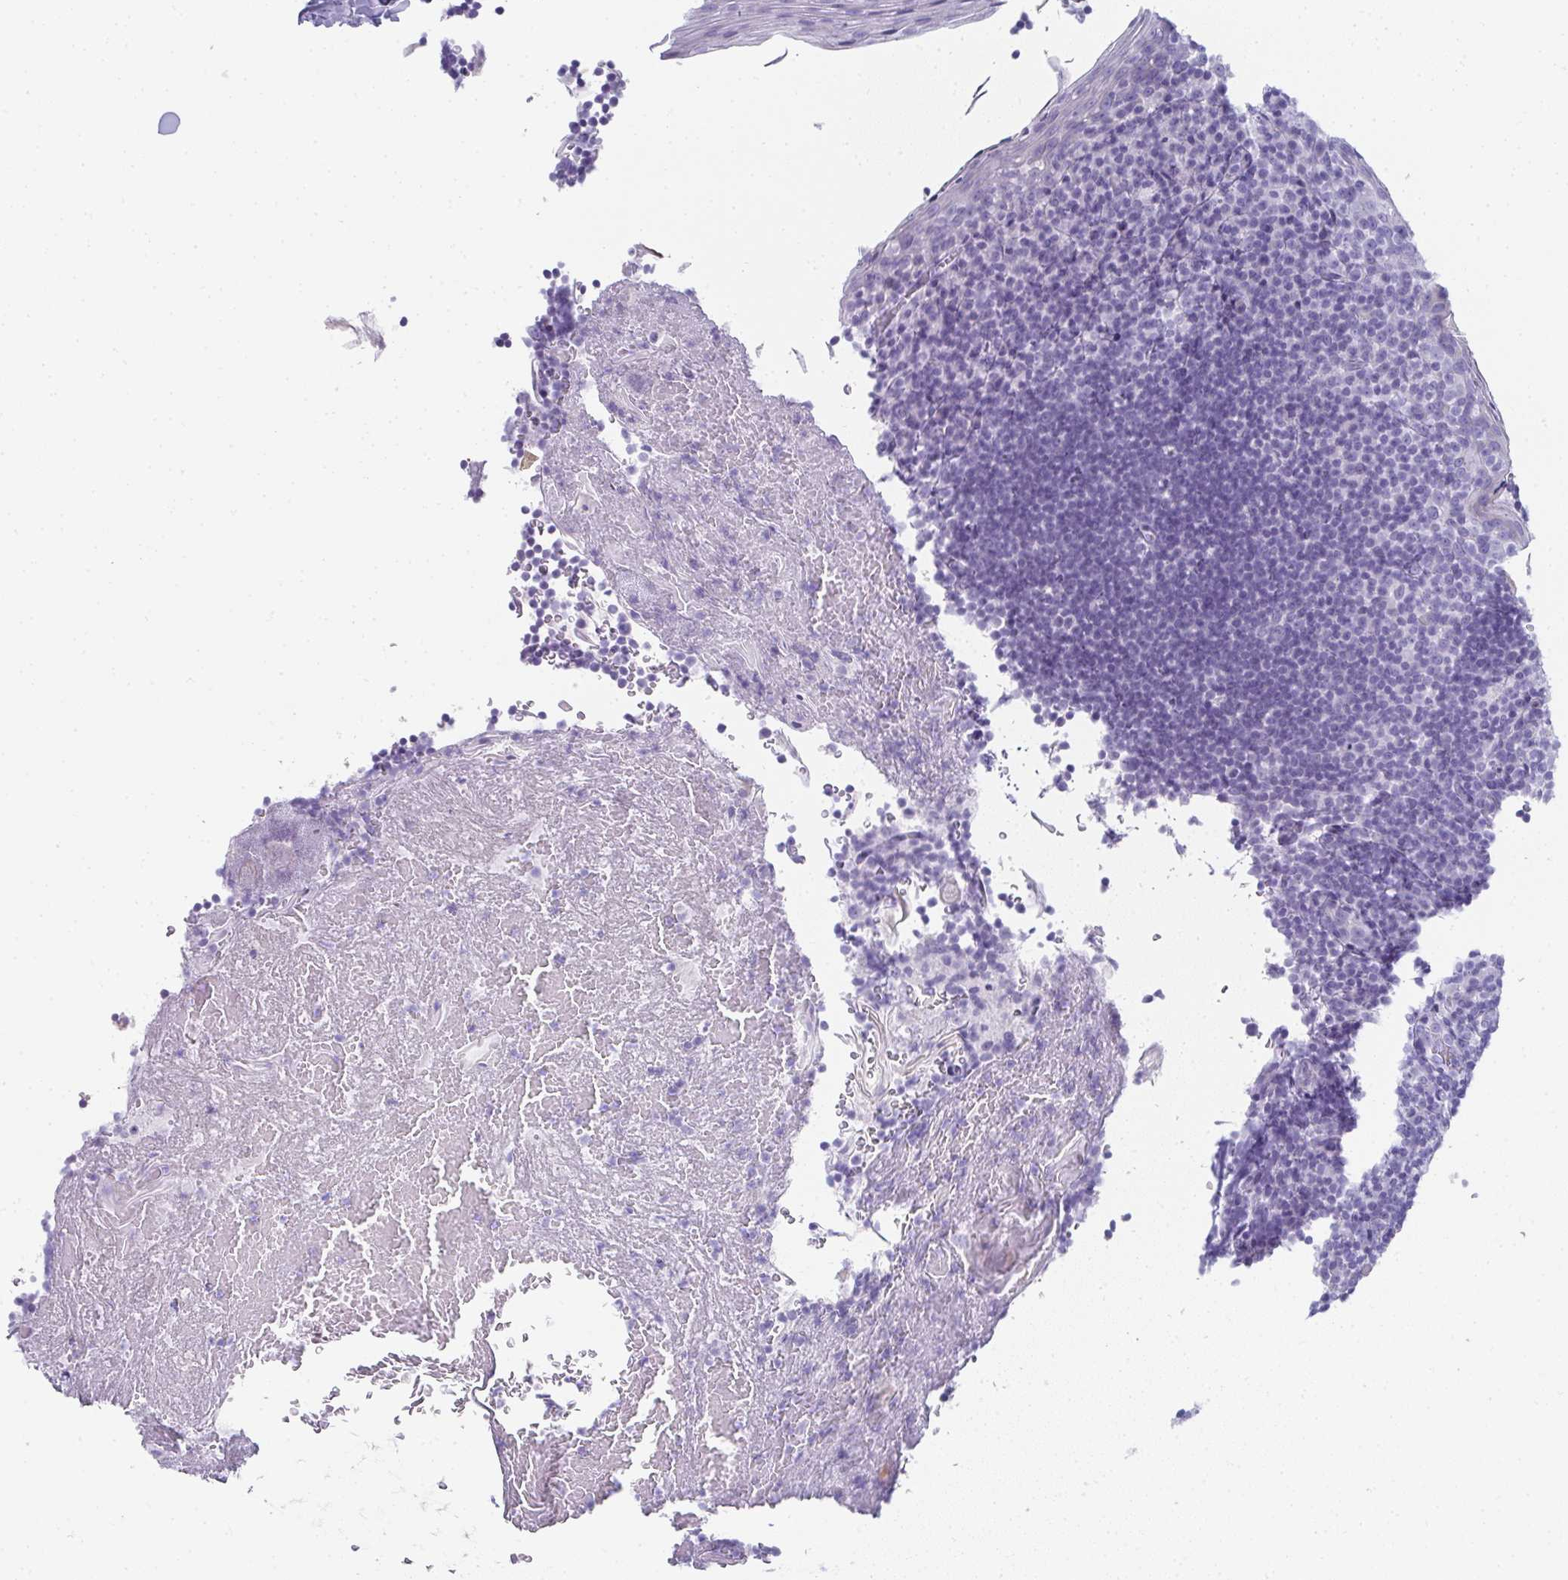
{"staining": {"intensity": "negative", "quantity": "none", "location": "none"}, "tissue": "tonsil", "cell_type": "Germinal center cells", "image_type": "normal", "snomed": [{"axis": "morphology", "description": "Normal tissue, NOS"}, {"axis": "topography", "description": "Tonsil"}], "caption": "A high-resolution image shows immunohistochemistry staining of benign tonsil, which displays no significant positivity in germinal center cells. (Brightfield microscopy of DAB IHC at high magnification).", "gene": "SYCP1", "patient": {"sex": "male", "age": 27}}